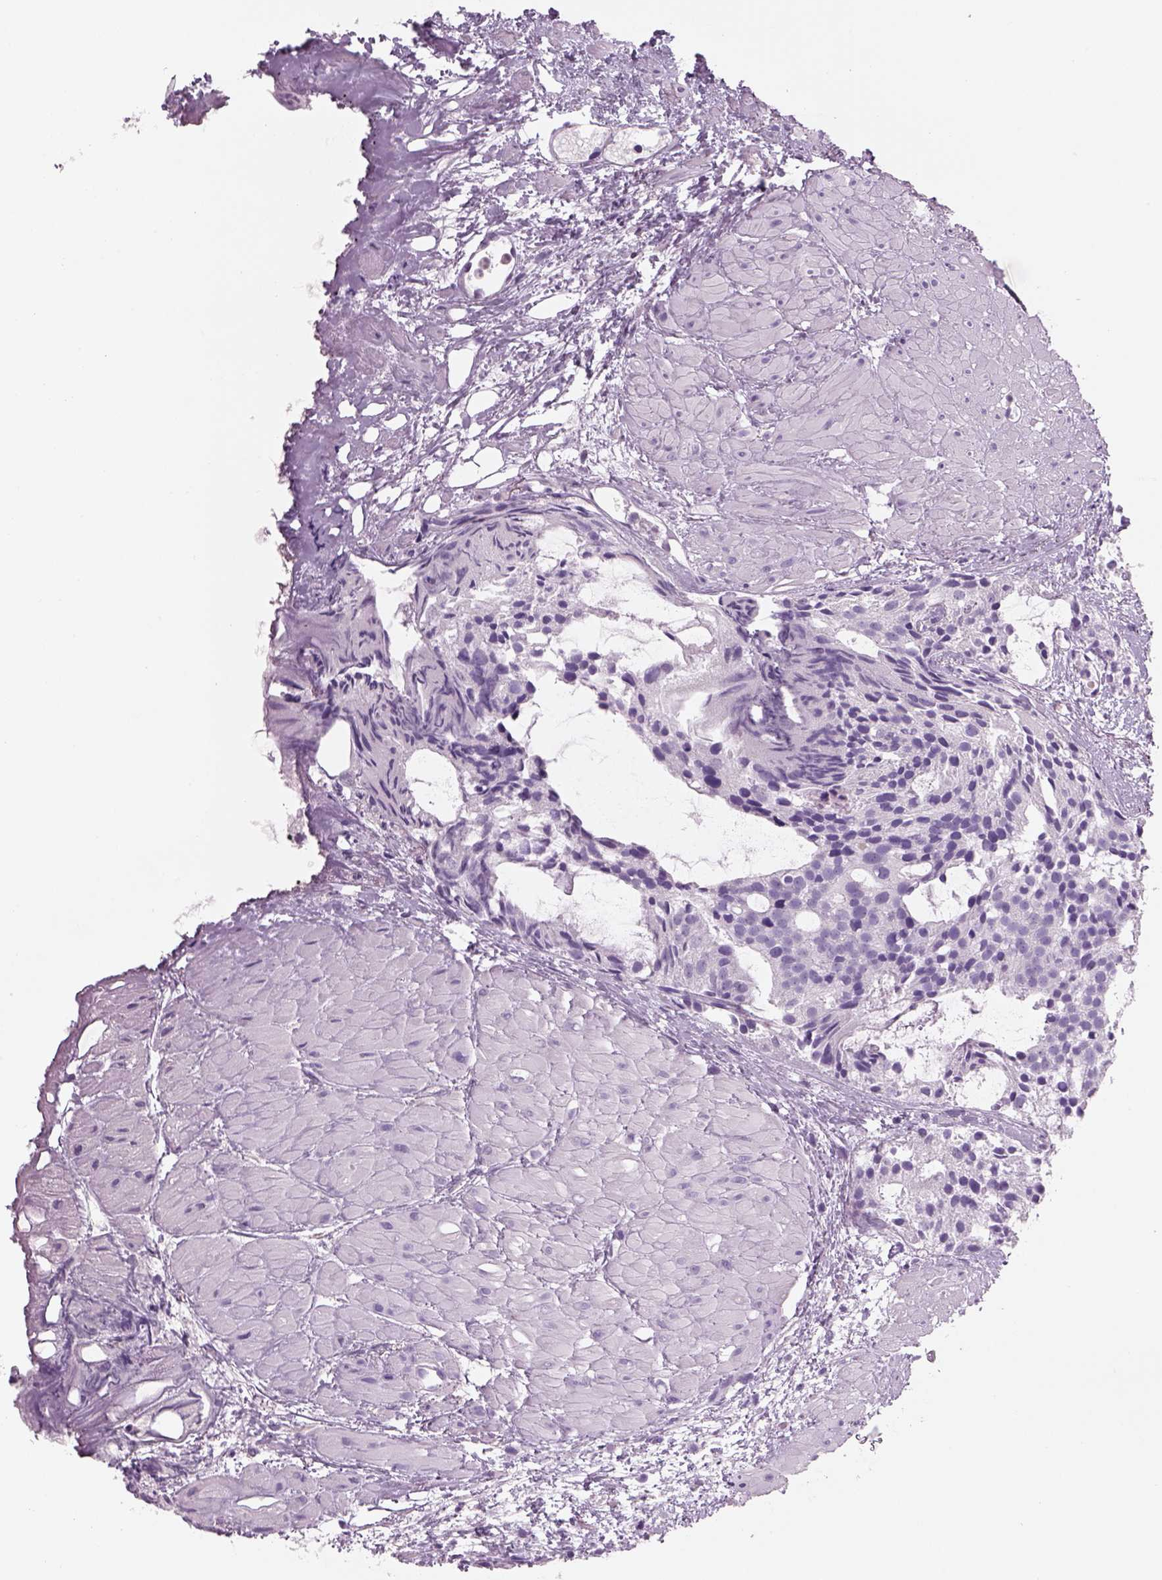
{"staining": {"intensity": "negative", "quantity": "none", "location": "none"}, "tissue": "prostate cancer", "cell_type": "Tumor cells", "image_type": "cancer", "snomed": [{"axis": "morphology", "description": "Adenocarcinoma, High grade"}, {"axis": "topography", "description": "Prostate"}], "caption": "Prostate cancer was stained to show a protein in brown. There is no significant expression in tumor cells.", "gene": "RHO", "patient": {"sex": "male", "age": 79}}